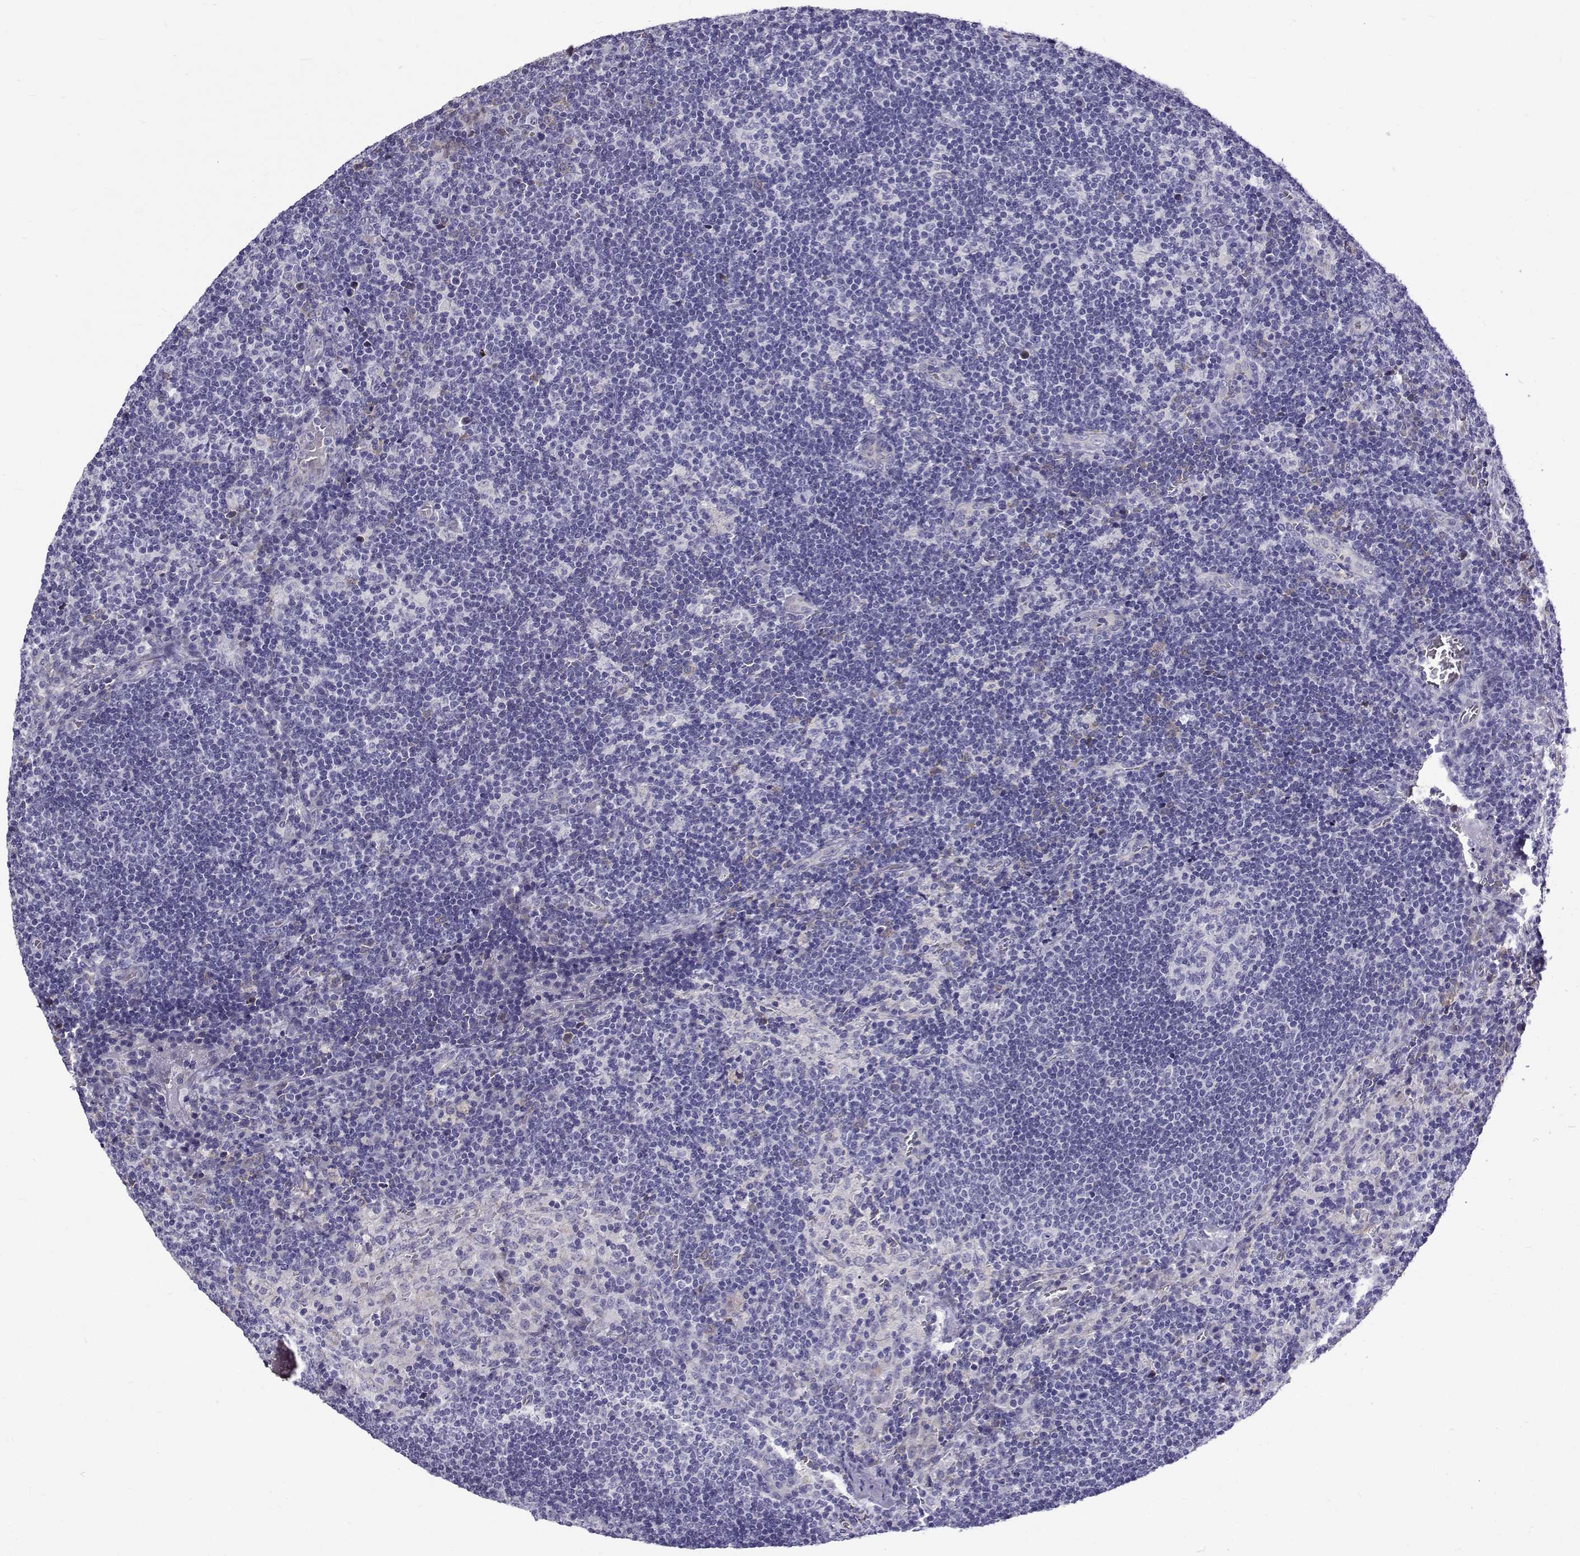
{"staining": {"intensity": "negative", "quantity": "none", "location": "none"}, "tissue": "lymph node", "cell_type": "Germinal center cells", "image_type": "normal", "snomed": [{"axis": "morphology", "description": "Normal tissue, NOS"}, {"axis": "topography", "description": "Lymph node"}], "caption": "High magnification brightfield microscopy of unremarkable lymph node stained with DAB (3,3'-diaminobenzidine) (brown) and counterstained with hematoxylin (blue): germinal center cells show no significant expression. The staining is performed using DAB (3,3'-diaminobenzidine) brown chromogen with nuclei counter-stained in using hematoxylin.", "gene": "IGSF1", "patient": {"sex": "male", "age": 63}}